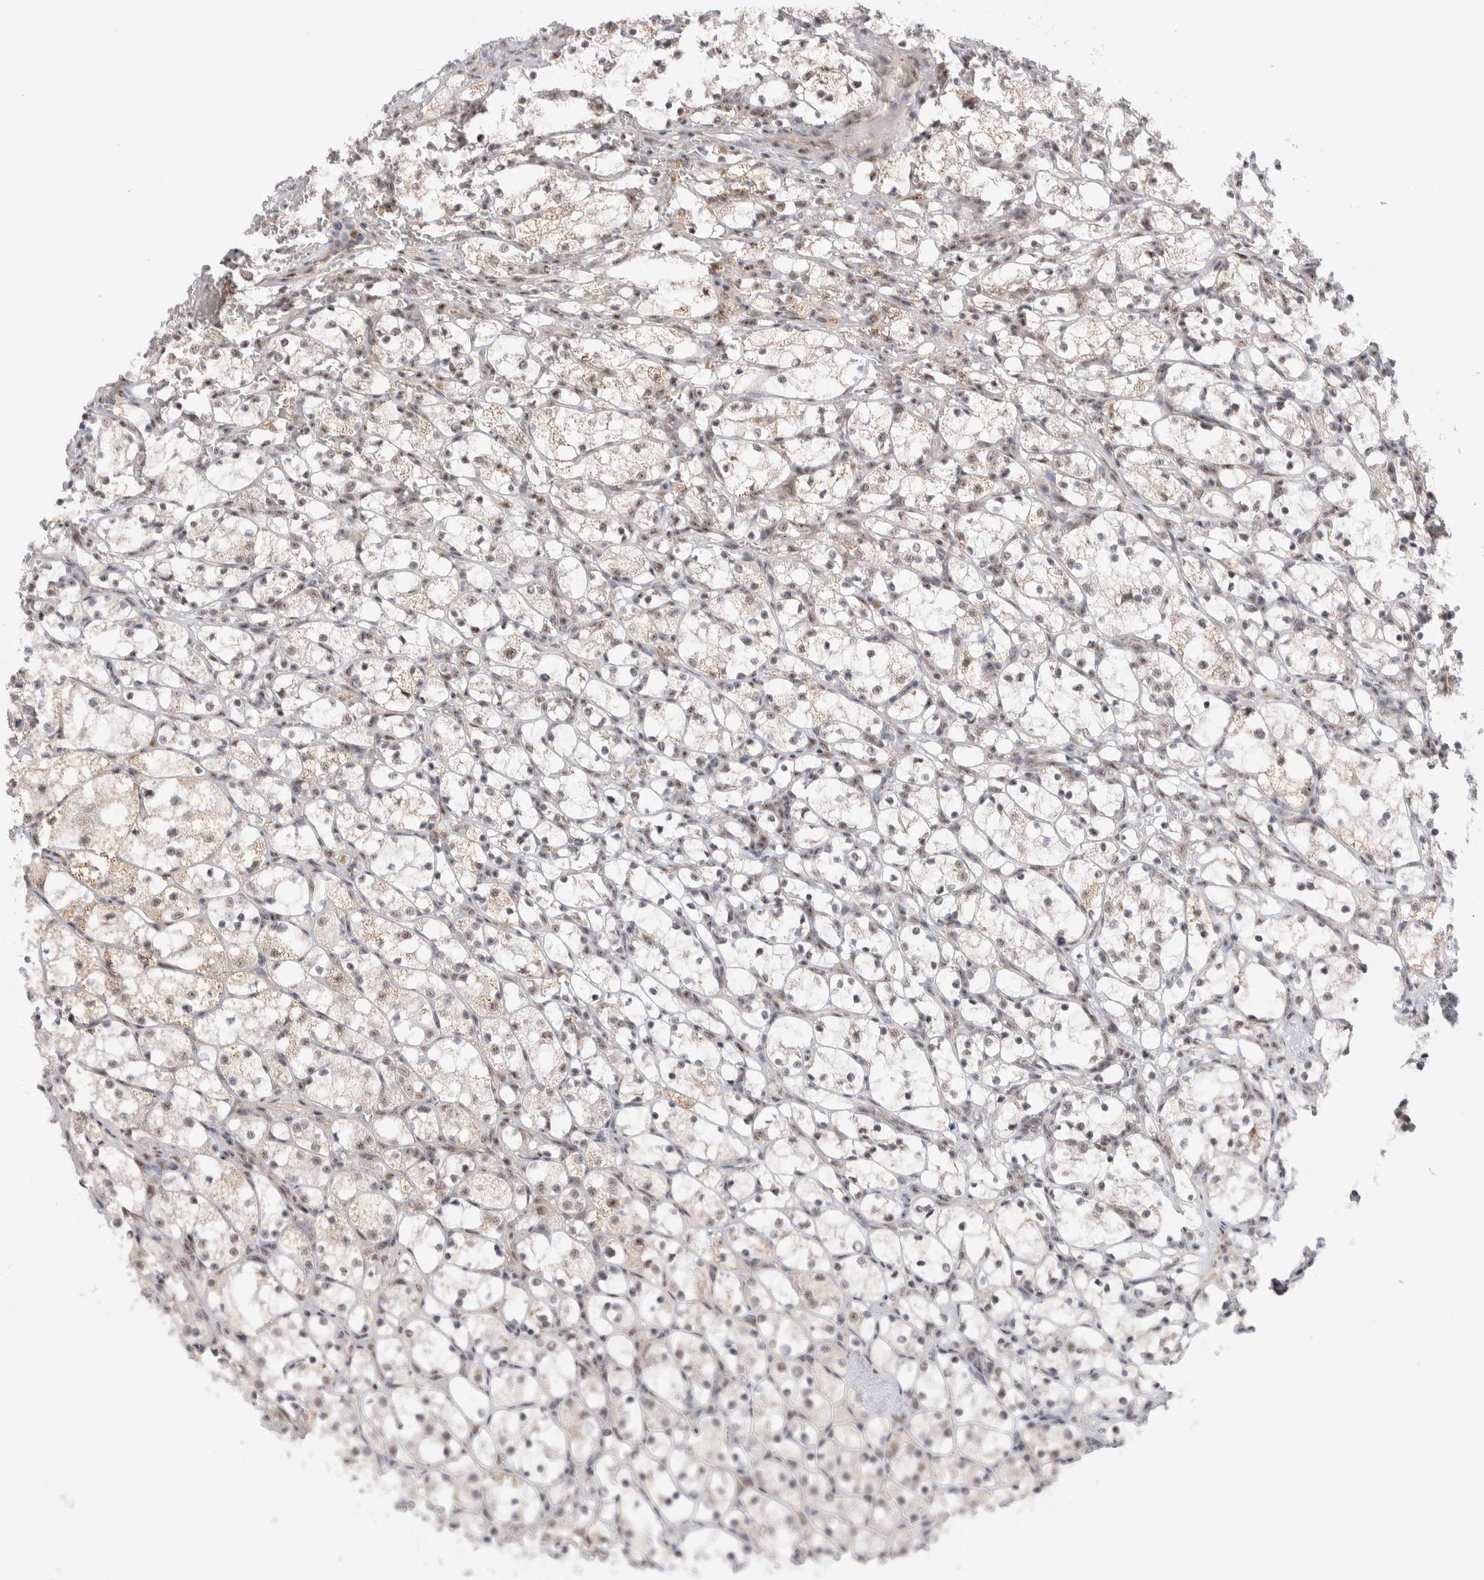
{"staining": {"intensity": "weak", "quantity": "<25%", "location": "nuclear"}, "tissue": "renal cancer", "cell_type": "Tumor cells", "image_type": "cancer", "snomed": [{"axis": "morphology", "description": "Adenocarcinoma, NOS"}, {"axis": "topography", "description": "Kidney"}], "caption": "High magnification brightfield microscopy of renal cancer (adenocarcinoma) stained with DAB (3,3'-diaminobenzidine) (brown) and counterstained with hematoxylin (blue): tumor cells show no significant expression.", "gene": "ZNF695", "patient": {"sex": "female", "age": 69}}